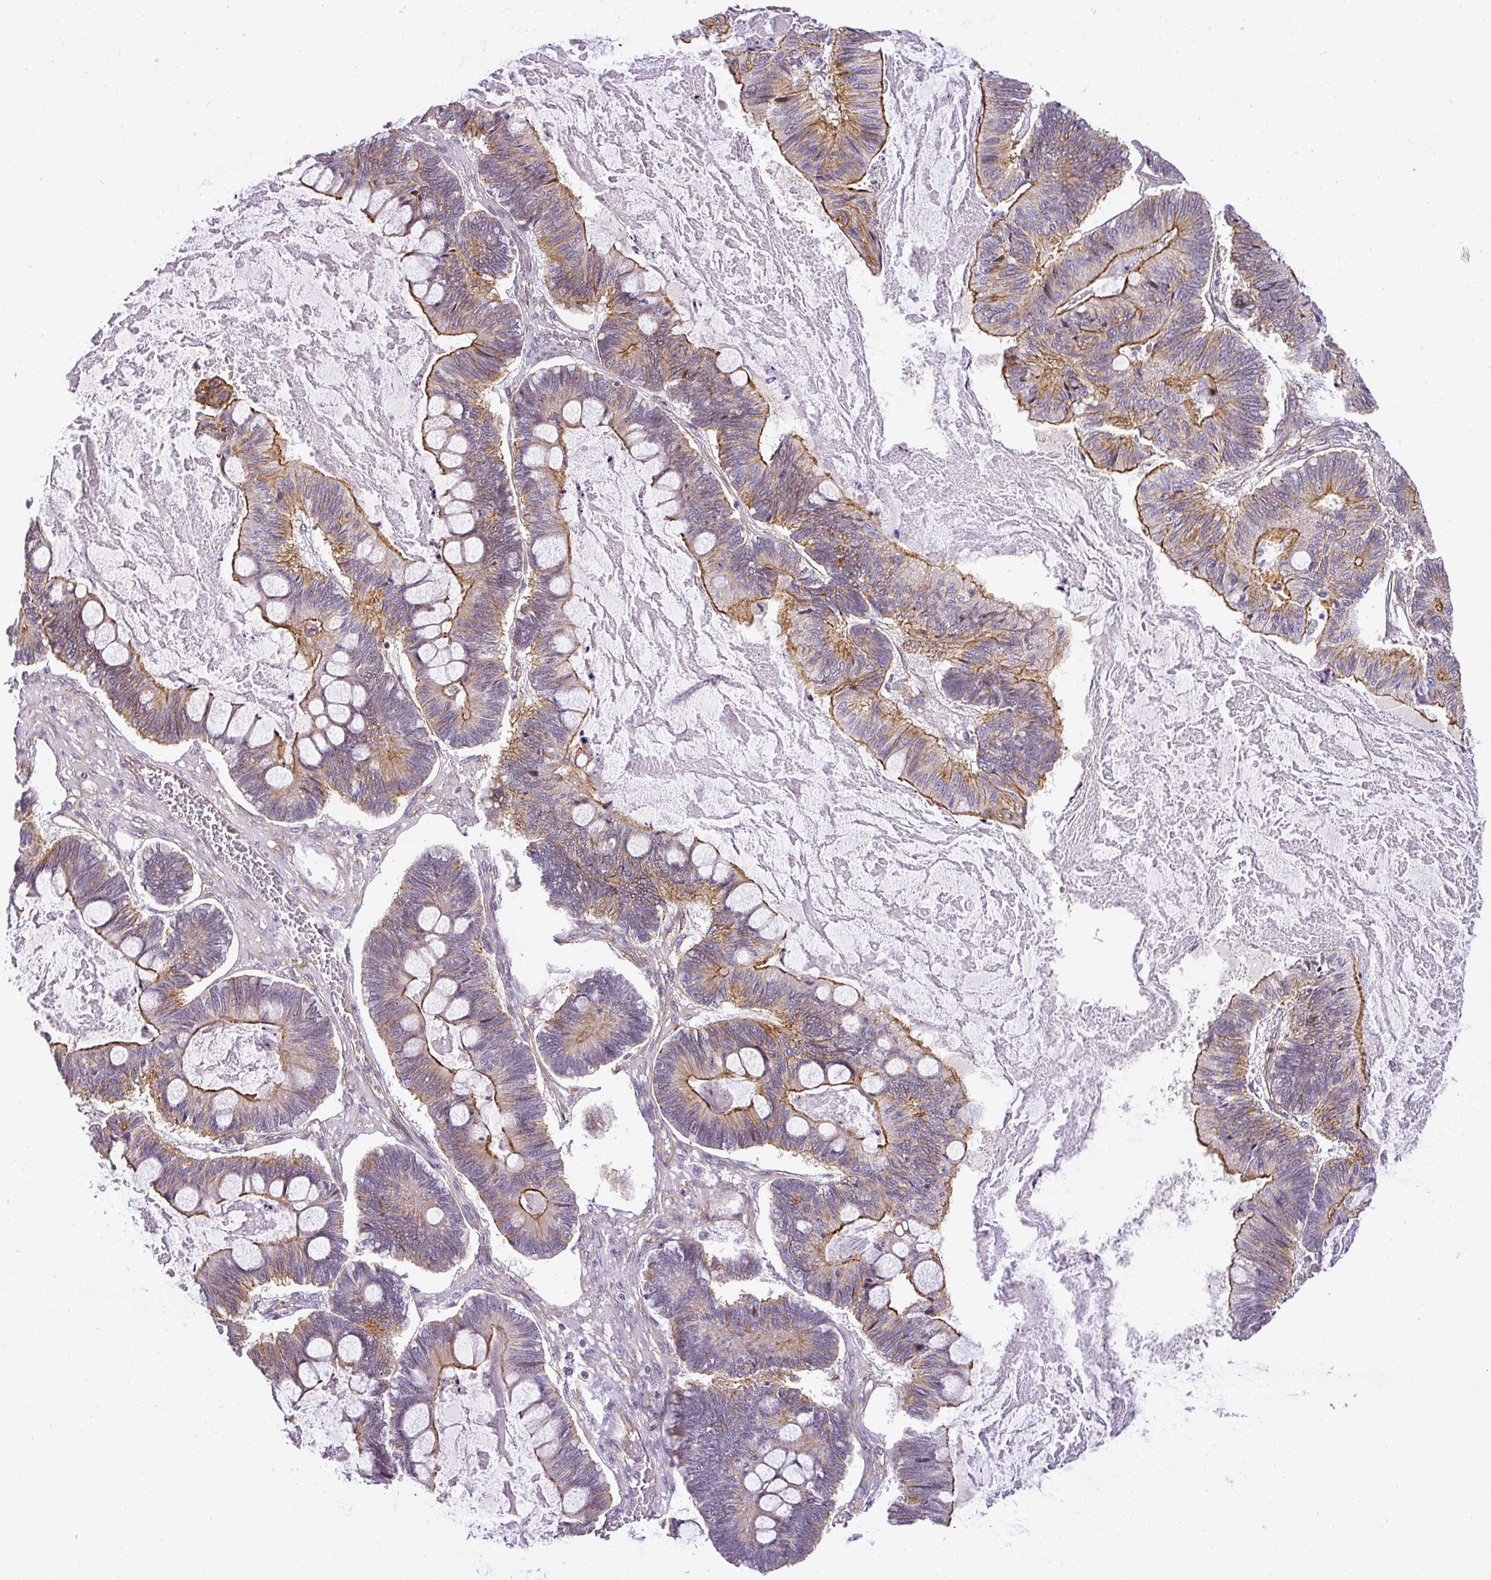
{"staining": {"intensity": "moderate", "quantity": ">75%", "location": "cytoplasmic/membranous"}, "tissue": "ovarian cancer", "cell_type": "Tumor cells", "image_type": "cancer", "snomed": [{"axis": "morphology", "description": "Cystadenocarcinoma, mucinous, NOS"}, {"axis": "topography", "description": "Ovary"}], "caption": "DAB (3,3'-diaminobenzidine) immunohistochemical staining of mucinous cystadenocarcinoma (ovarian) exhibits moderate cytoplasmic/membranous protein expression in approximately >75% of tumor cells. The protein of interest is shown in brown color, while the nuclei are stained blue.", "gene": "OR11H4", "patient": {"sex": "female", "age": 61}}